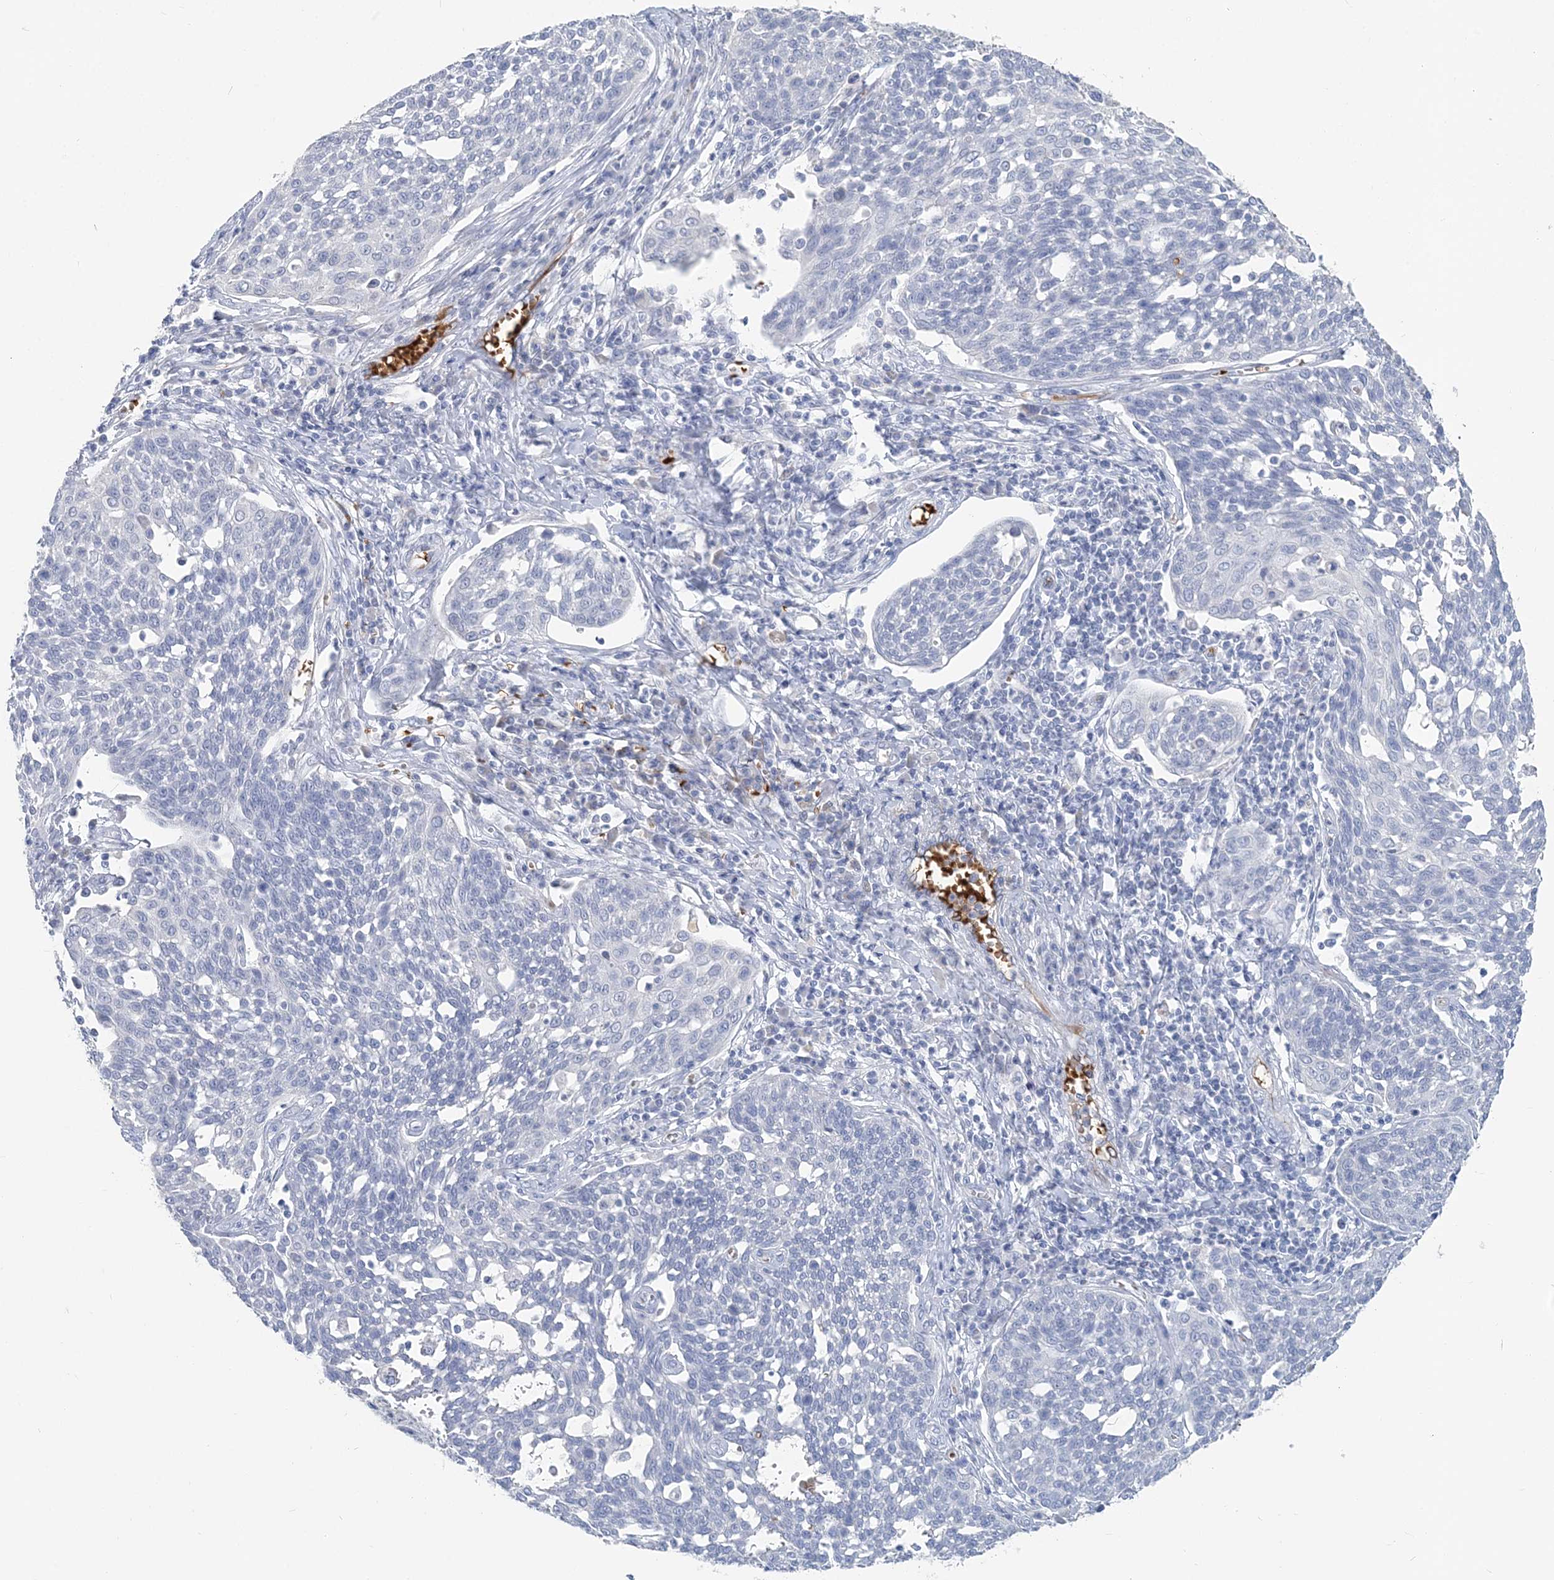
{"staining": {"intensity": "negative", "quantity": "none", "location": "none"}, "tissue": "cervical cancer", "cell_type": "Tumor cells", "image_type": "cancer", "snomed": [{"axis": "morphology", "description": "Squamous cell carcinoma, NOS"}, {"axis": "topography", "description": "Cervix"}], "caption": "Tumor cells are negative for protein expression in human squamous cell carcinoma (cervical). (DAB immunohistochemistry (IHC) with hematoxylin counter stain).", "gene": "HBA2", "patient": {"sex": "female", "age": 34}}